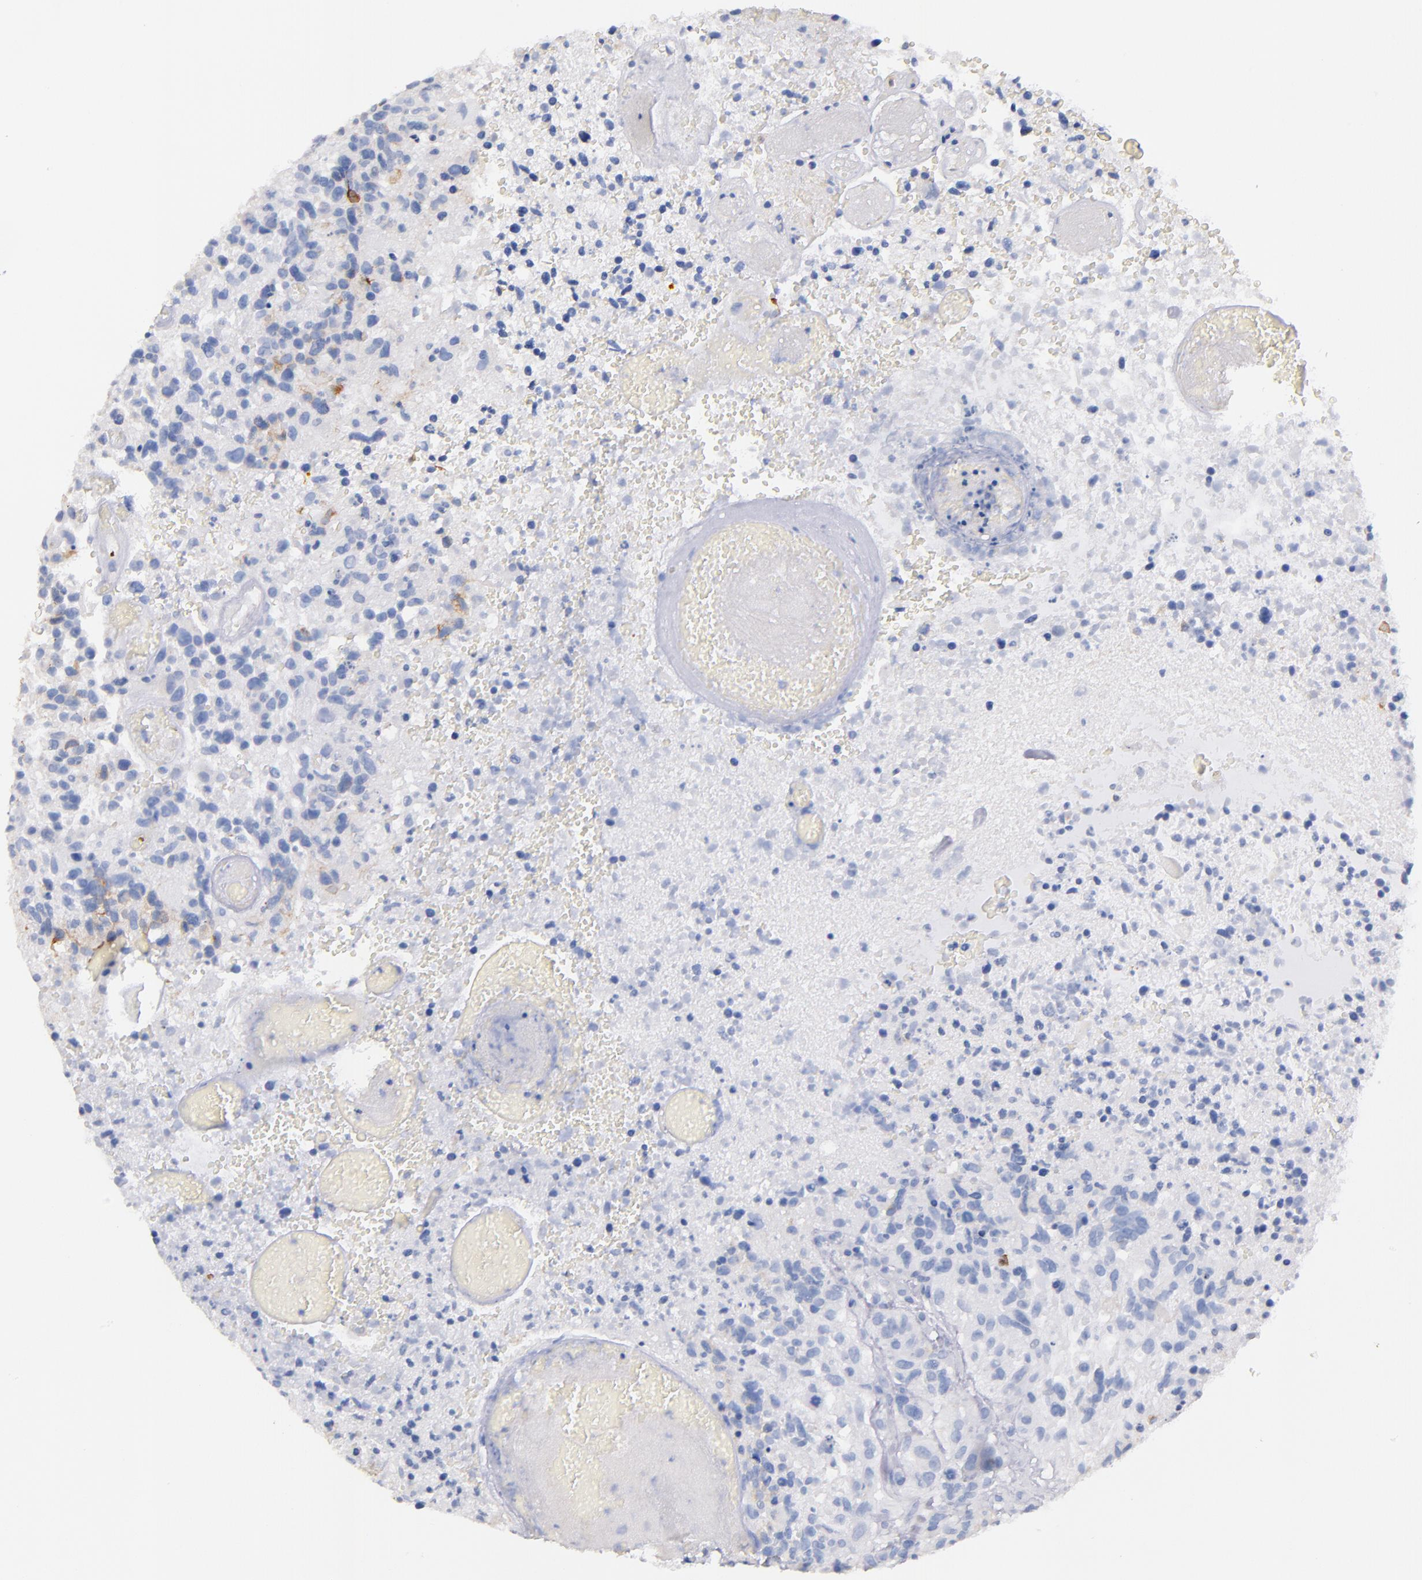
{"staining": {"intensity": "moderate", "quantity": "<25%", "location": "cytoplasmic/membranous"}, "tissue": "glioma", "cell_type": "Tumor cells", "image_type": "cancer", "snomed": [{"axis": "morphology", "description": "Glioma, malignant, High grade"}, {"axis": "topography", "description": "Brain"}], "caption": "A high-resolution image shows IHC staining of malignant high-grade glioma, which exhibits moderate cytoplasmic/membranous positivity in about <25% of tumor cells.", "gene": "KIT", "patient": {"sex": "male", "age": 72}}